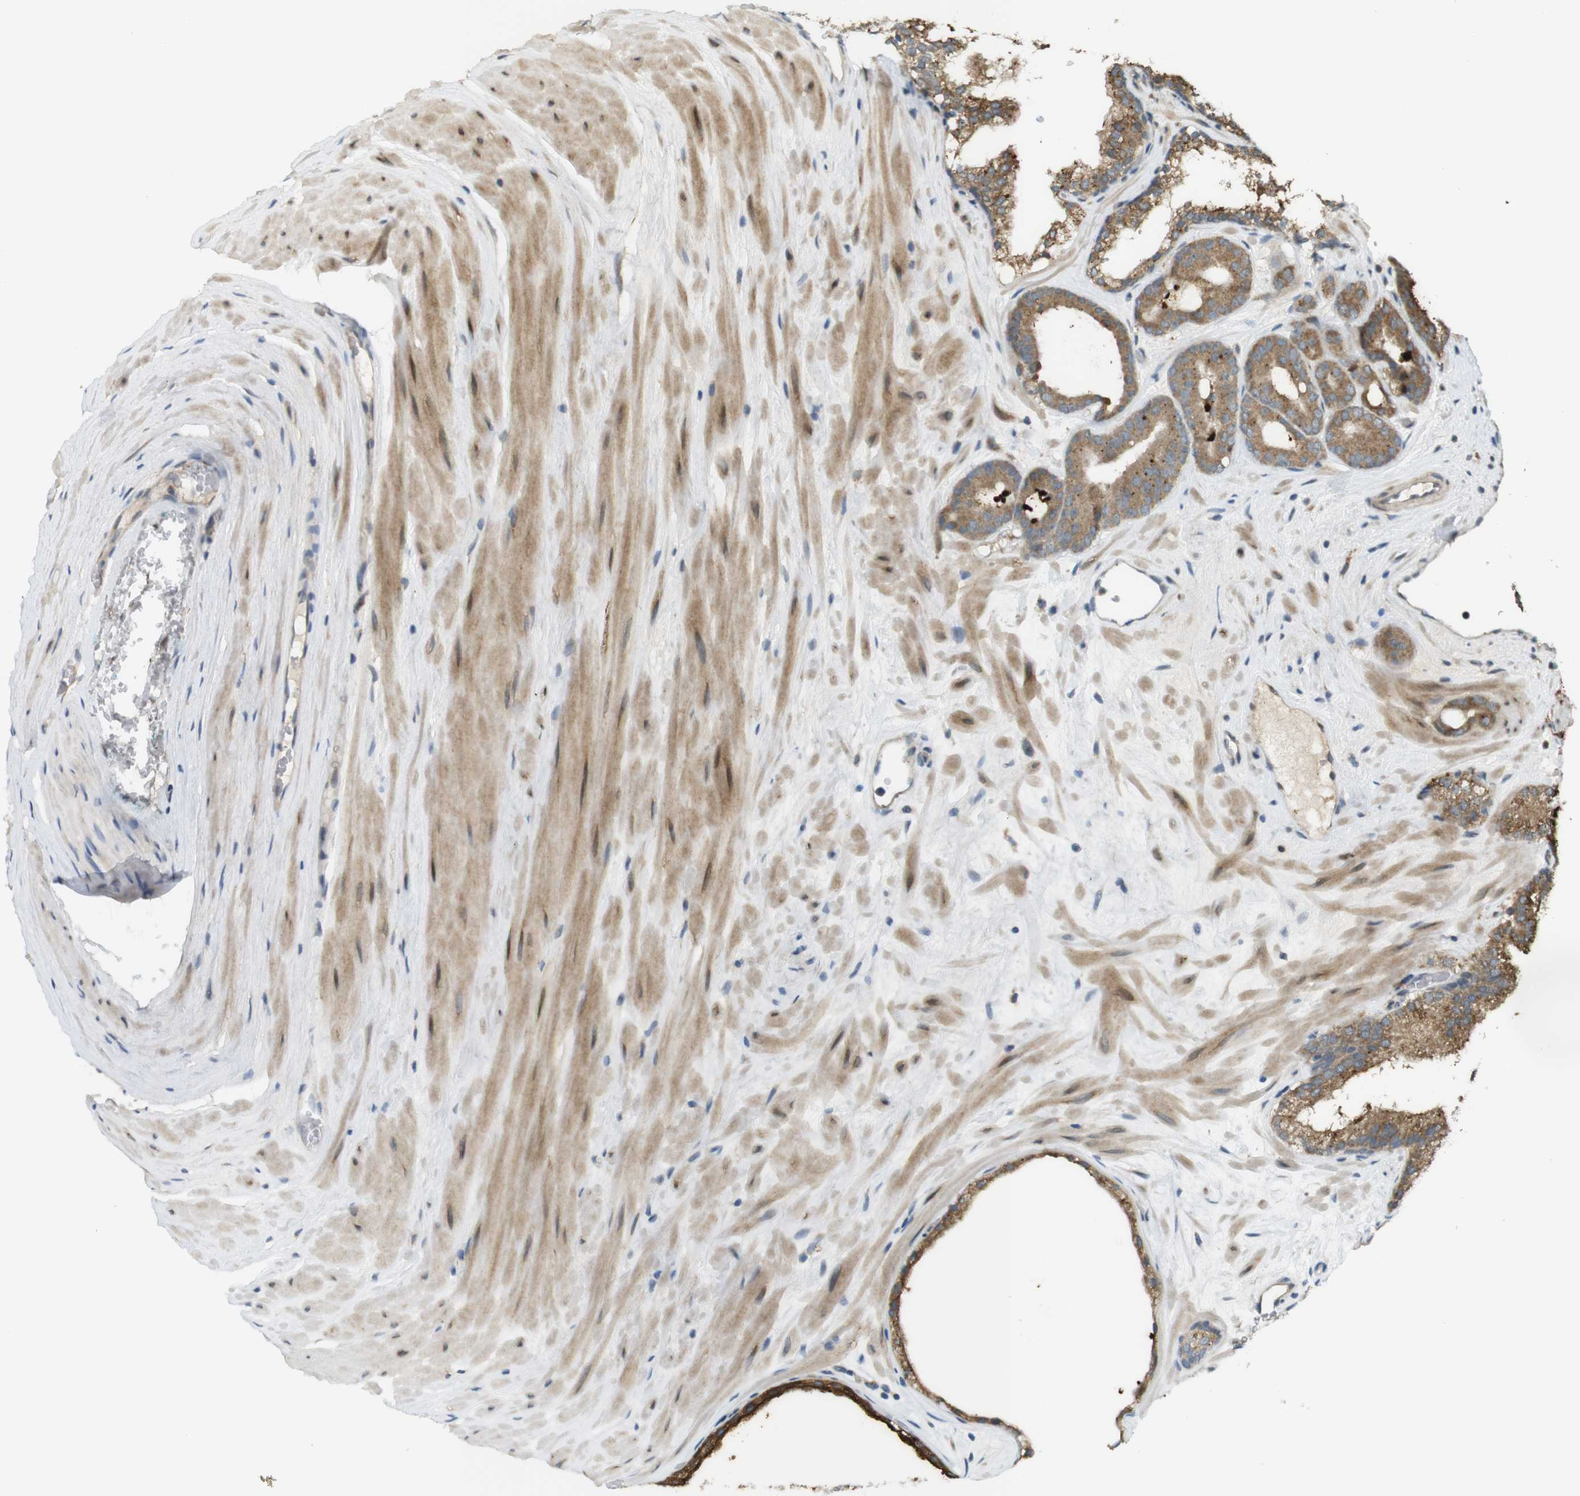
{"staining": {"intensity": "moderate", "quantity": ">75%", "location": "cytoplasmic/membranous"}, "tissue": "prostate cancer", "cell_type": "Tumor cells", "image_type": "cancer", "snomed": [{"axis": "morphology", "description": "Adenocarcinoma, High grade"}, {"axis": "topography", "description": "Prostate"}], "caption": "A photomicrograph of prostate adenocarcinoma (high-grade) stained for a protein reveals moderate cytoplasmic/membranous brown staining in tumor cells. (DAB (3,3'-diaminobenzidine) IHC, brown staining for protein, blue staining for nuclei).", "gene": "CLRN3", "patient": {"sex": "male", "age": 60}}